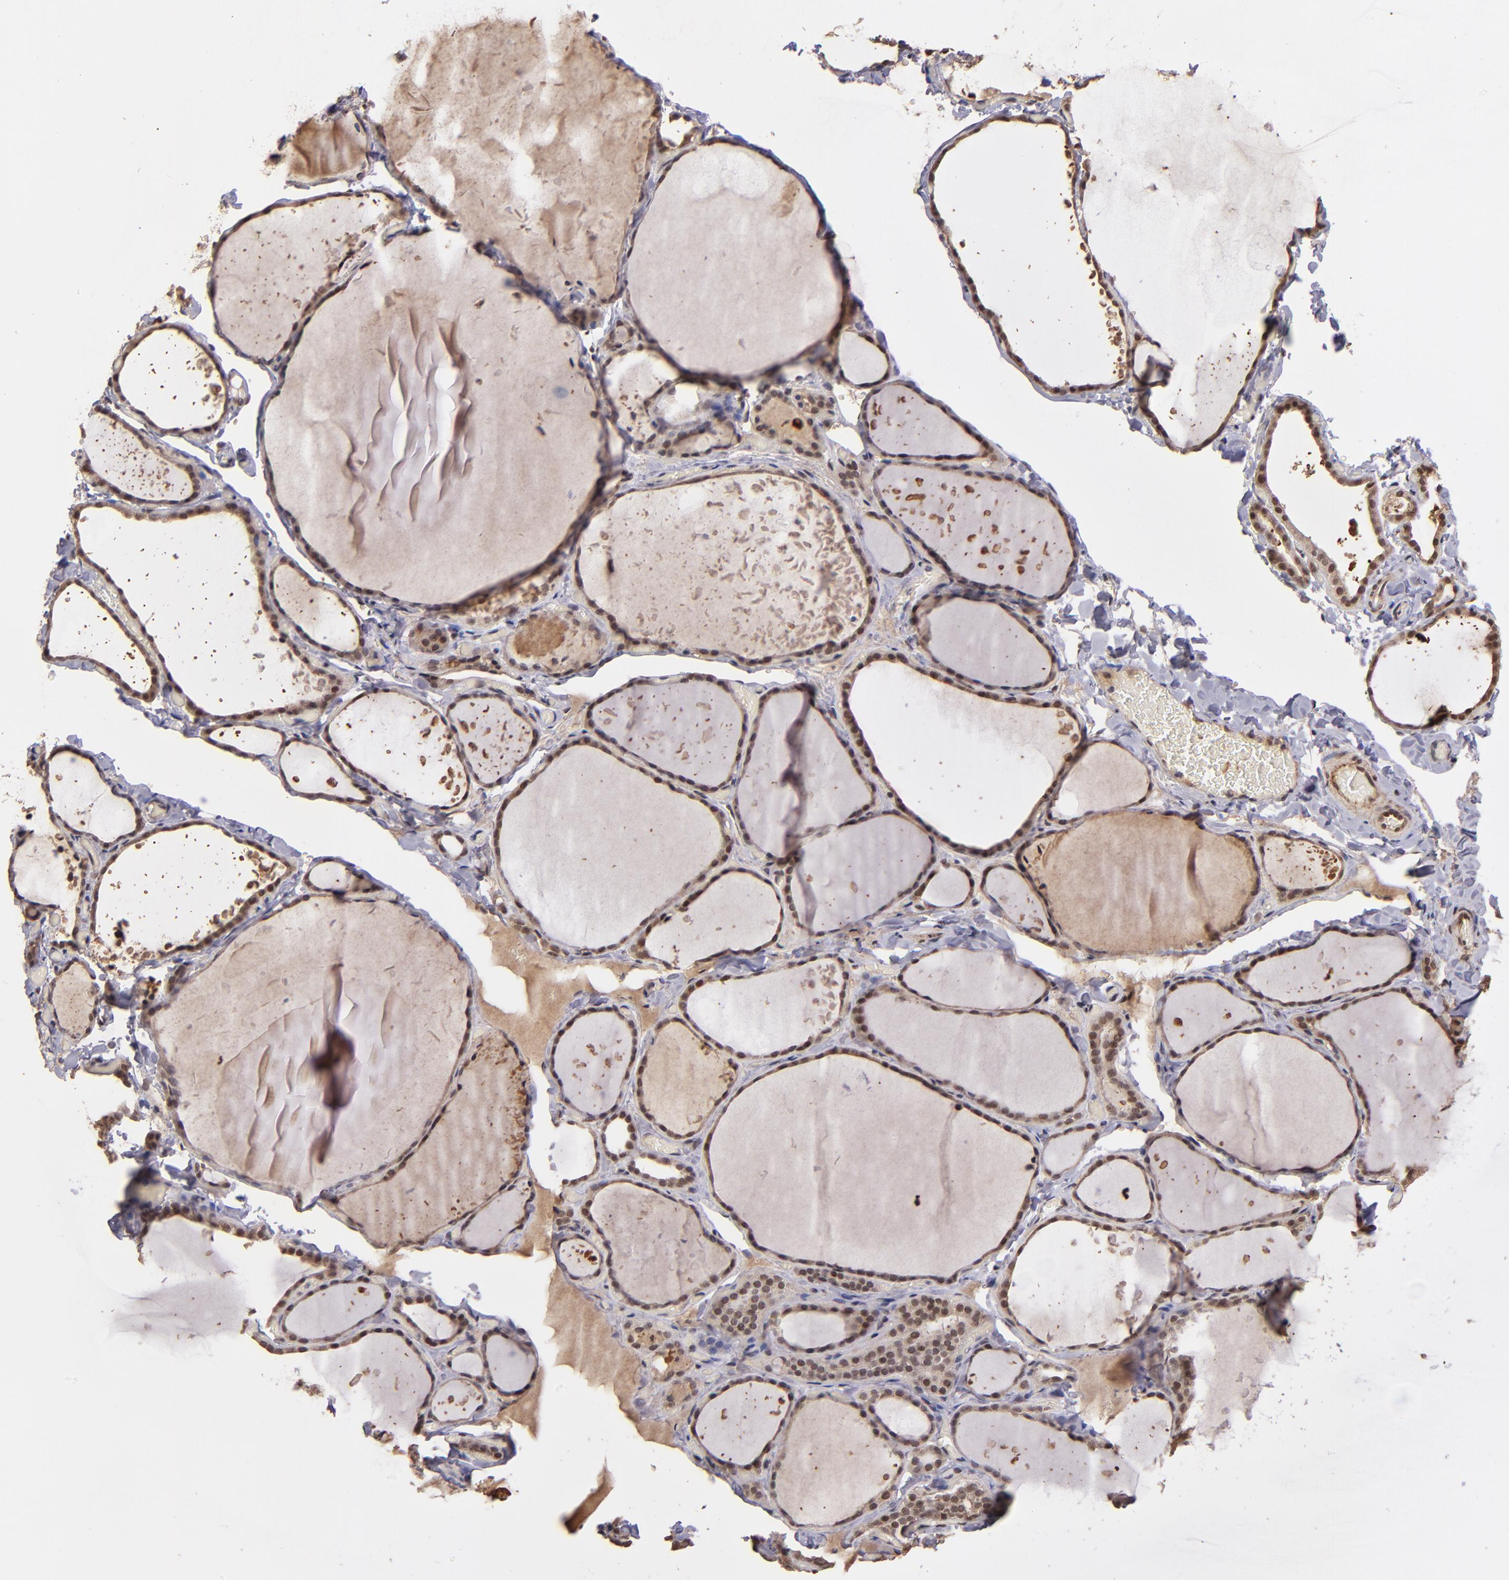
{"staining": {"intensity": "moderate", "quantity": ">75%", "location": "cytoplasmic/membranous,nuclear"}, "tissue": "thyroid gland", "cell_type": "Glandular cells", "image_type": "normal", "snomed": [{"axis": "morphology", "description": "Normal tissue, NOS"}, {"axis": "topography", "description": "Thyroid gland"}], "caption": "Immunohistochemical staining of unremarkable thyroid gland demonstrates >75% levels of moderate cytoplasmic/membranous,nuclear protein expression in about >75% of glandular cells. The staining is performed using DAB brown chromogen to label protein expression. The nuclei are counter-stained blue using hematoxylin.", "gene": "ABHD12B", "patient": {"sex": "female", "age": 22}}